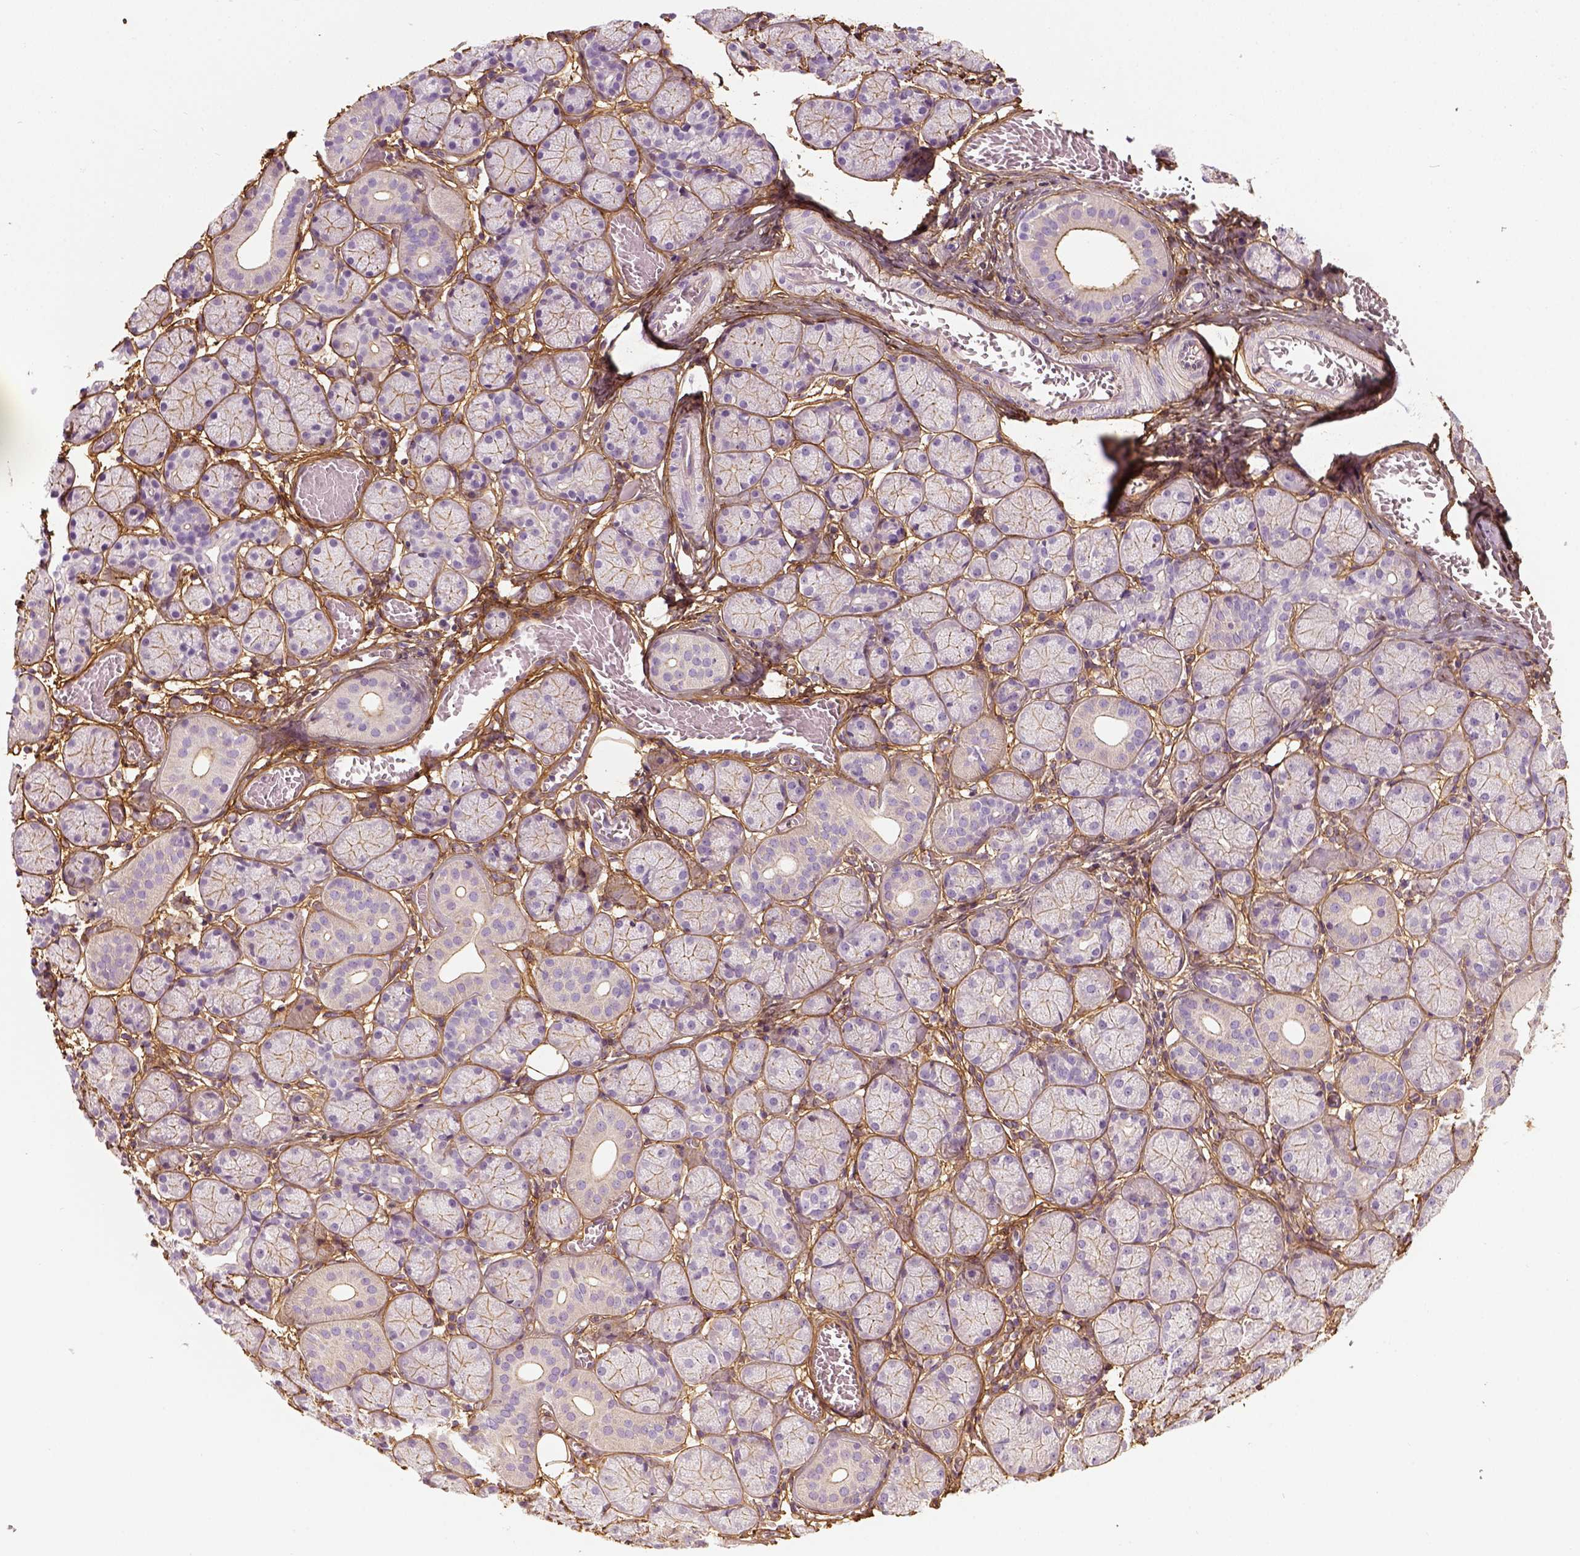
{"staining": {"intensity": "negative", "quantity": "none", "location": "none"}, "tissue": "salivary gland", "cell_type": "Glandular cells", "image_type": "normal", "snomed": [{"axis": "morphology", "description": "Normal tissue, NOS"}, {"axis": "topography", "description": "Salivary gland"}, {"axis": "topography", "description": "Peripheral nerve tissue"}], "caption": "Protein analysis of benign salivary gland displays no significant positivity in glandular cells.", "gene": "COL6A2", "patient": {"sex": "female", "age": 24}}